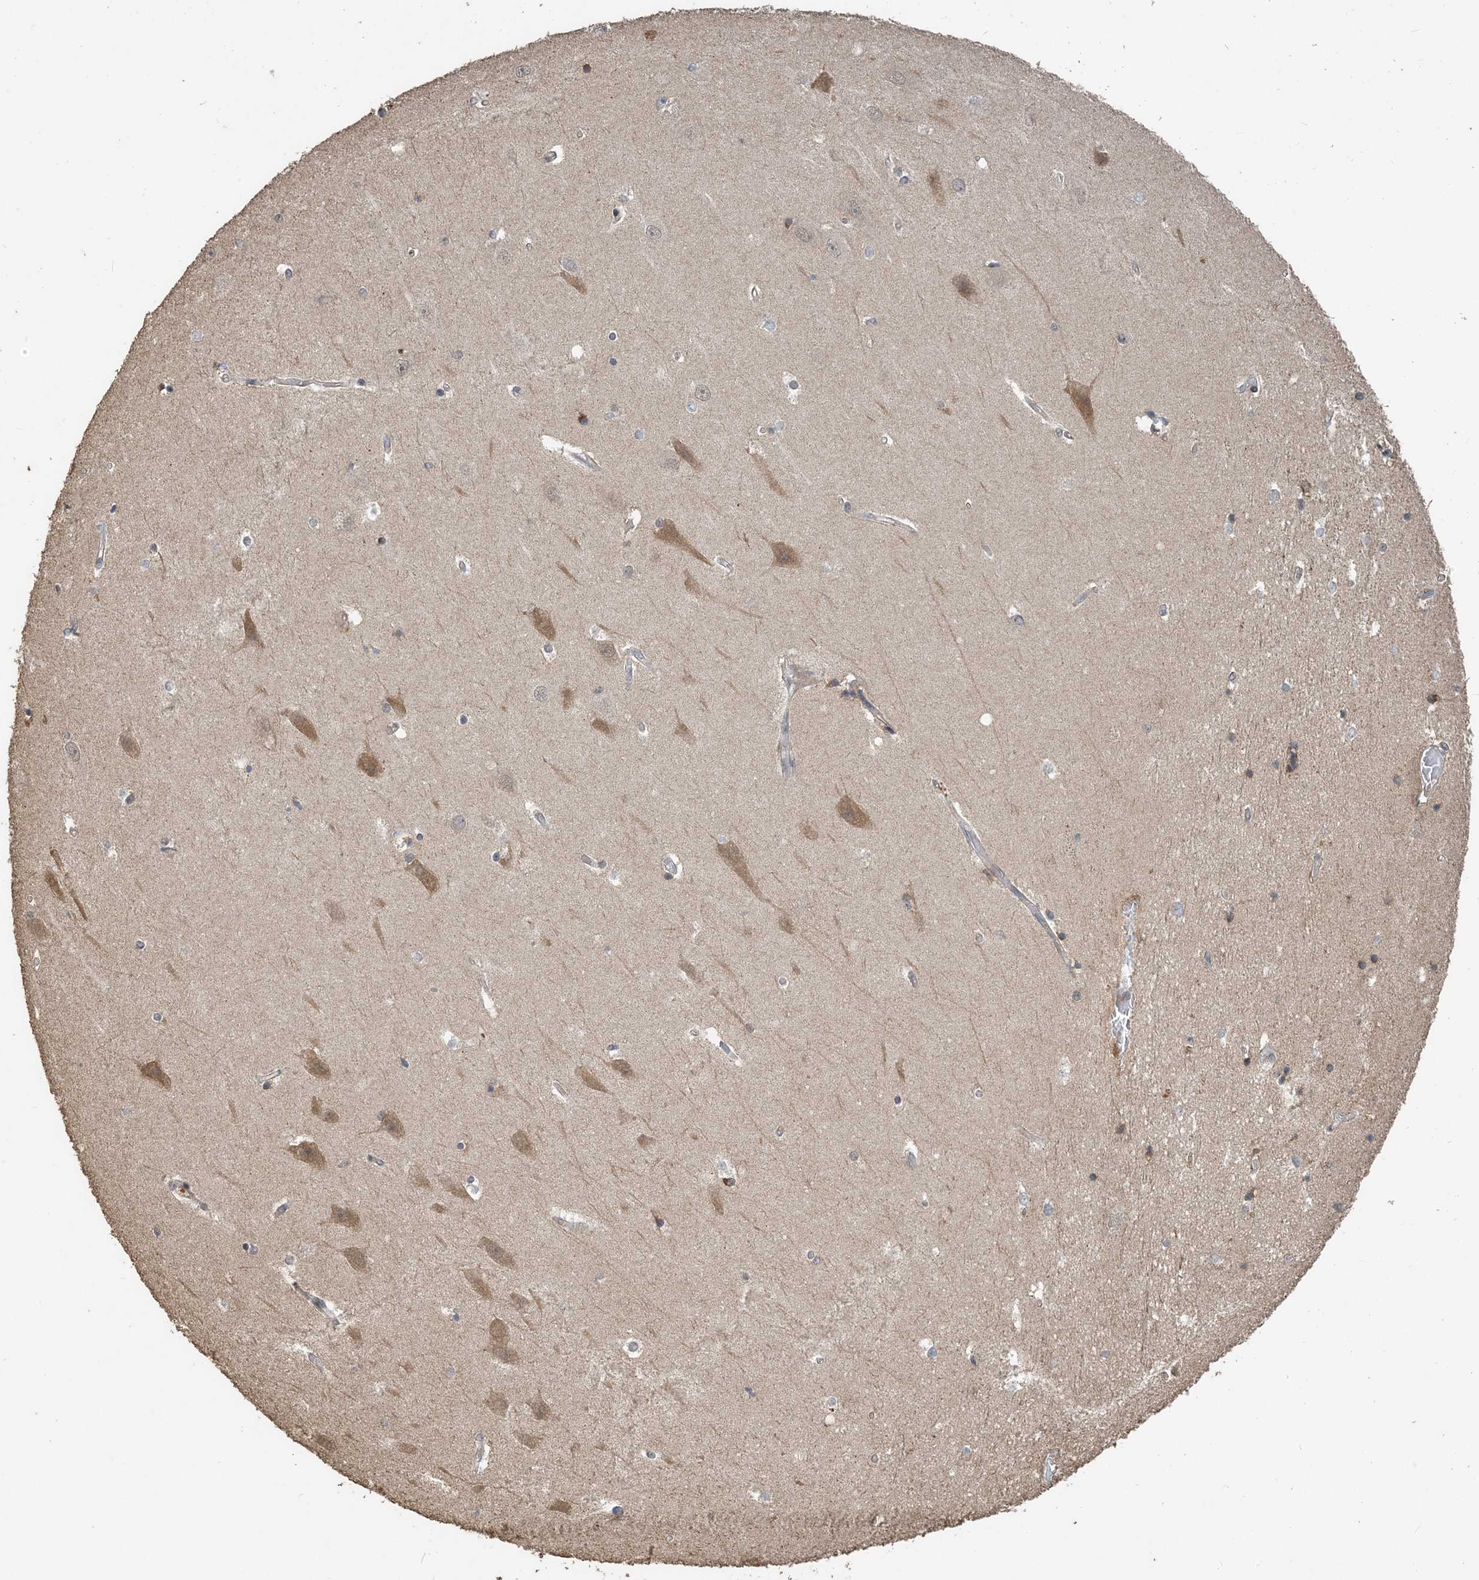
{"staining": {"intensity": "negative", "quantity": "none", "location": "none"}, "tissue": "hippocampus", "cell_type": "Glial cells", "image_type": "normal", "snomed": [{"axis": "morphology", "description": "Normal tissue, NOS"}, {"axis": "topography", "description": "Hippocampus"}], "caption": "An IHC histopathology image of normal hippocampus is shown. There is no staining in glial cells of hippocampus. The staining is performed using DAB brown chromogen with nuclei counter-stained in using hematoxylin.", "gene": "ZC3H12A", "patient": {"sex": "male", "age": 45}}